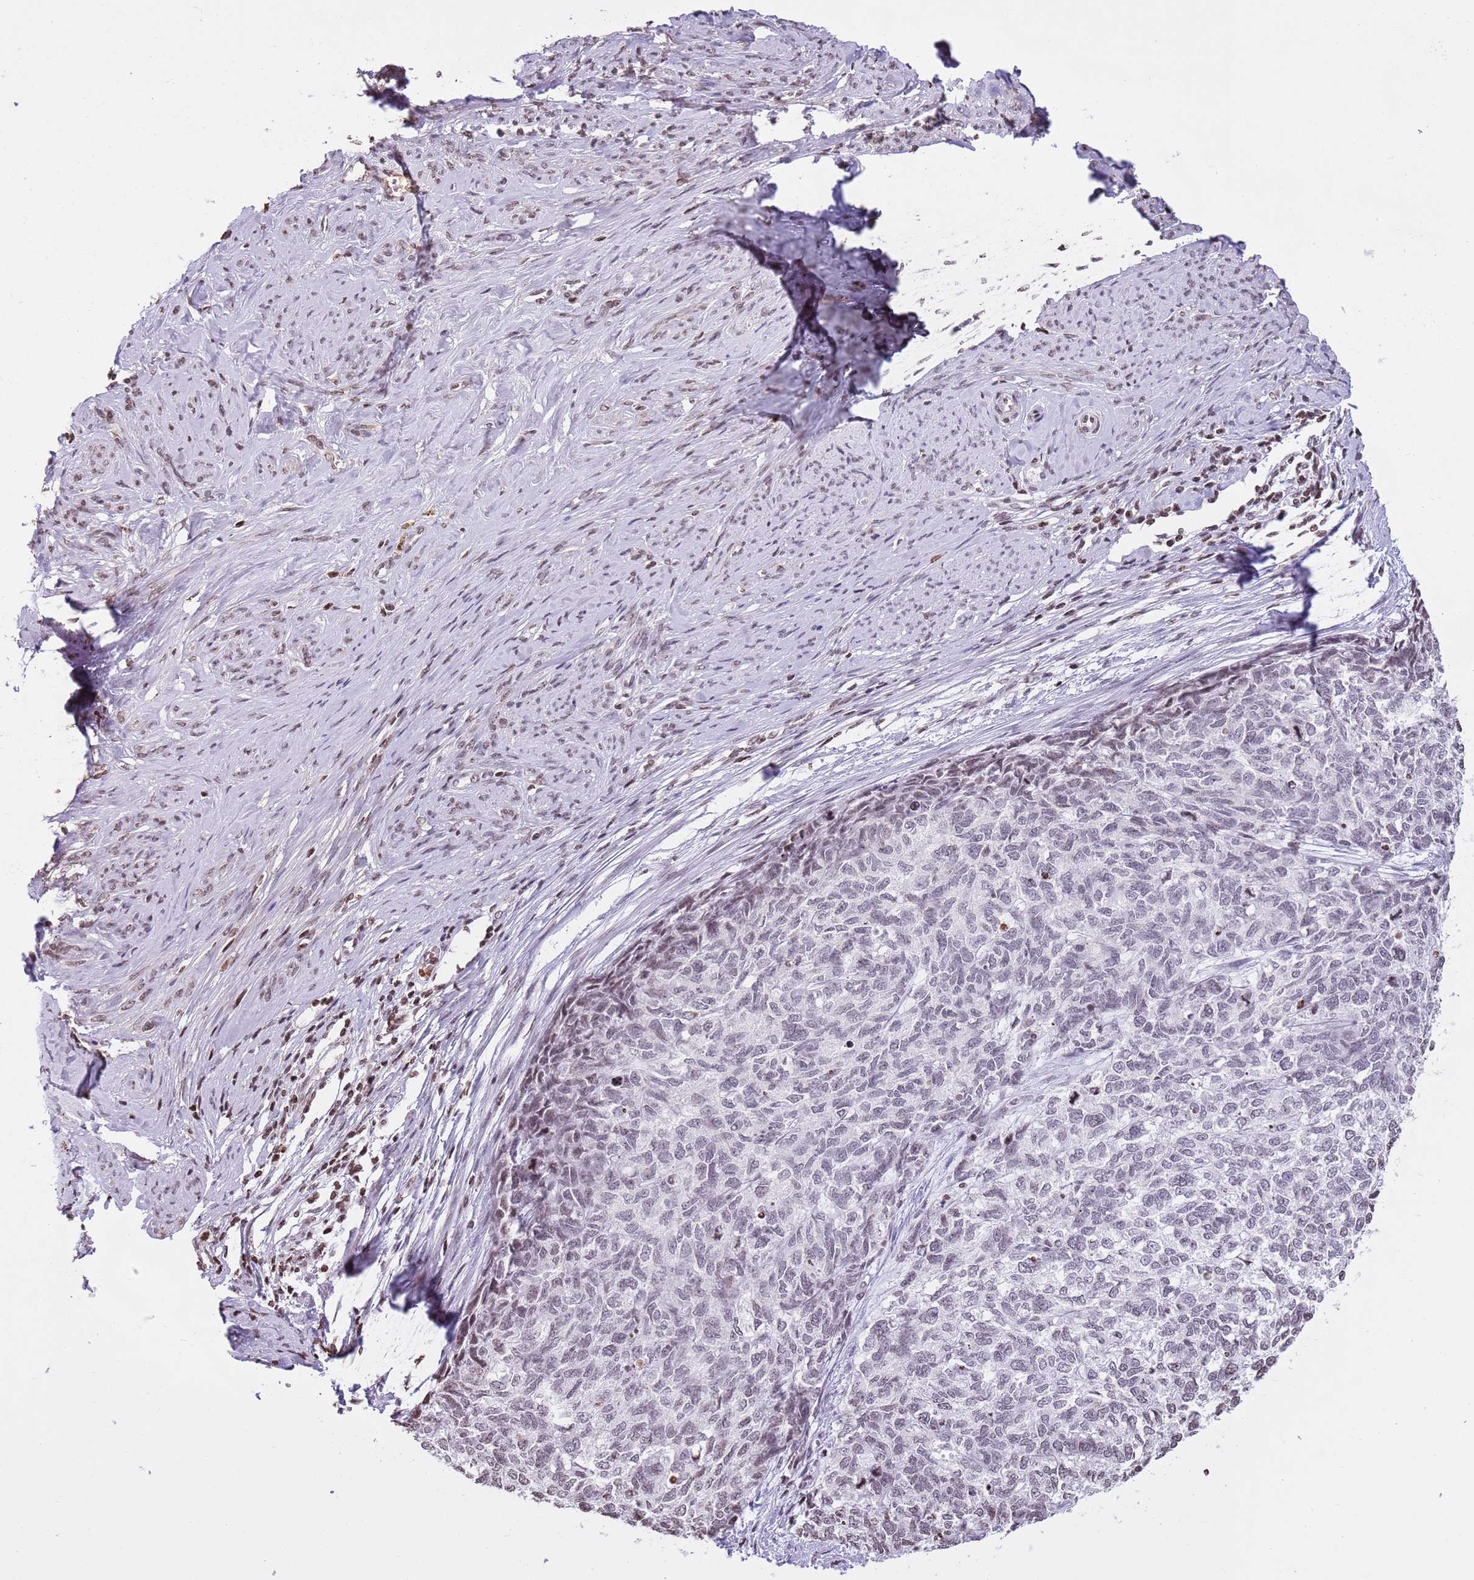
{"staining": {"intensity": "weak", "quantity": "<25%", "location": "nuclear"}, "tissue": "cervical cancer", "cell_type": "Tumor cells", "image_type": "cancer", "snomed": [{"axis": "morphology", "description": "Squamous cell carcinoma, NOS"}, {"axis": "topography", "description": "Cervix"}], "caption": "Immunohistochemistry image of cervical squamous cell carcinoma stained for a protein (brown), which exhibits no expression in tumor cells.", "gene": "KPNA3", "patient": {"sex": "female", "age": 63}}